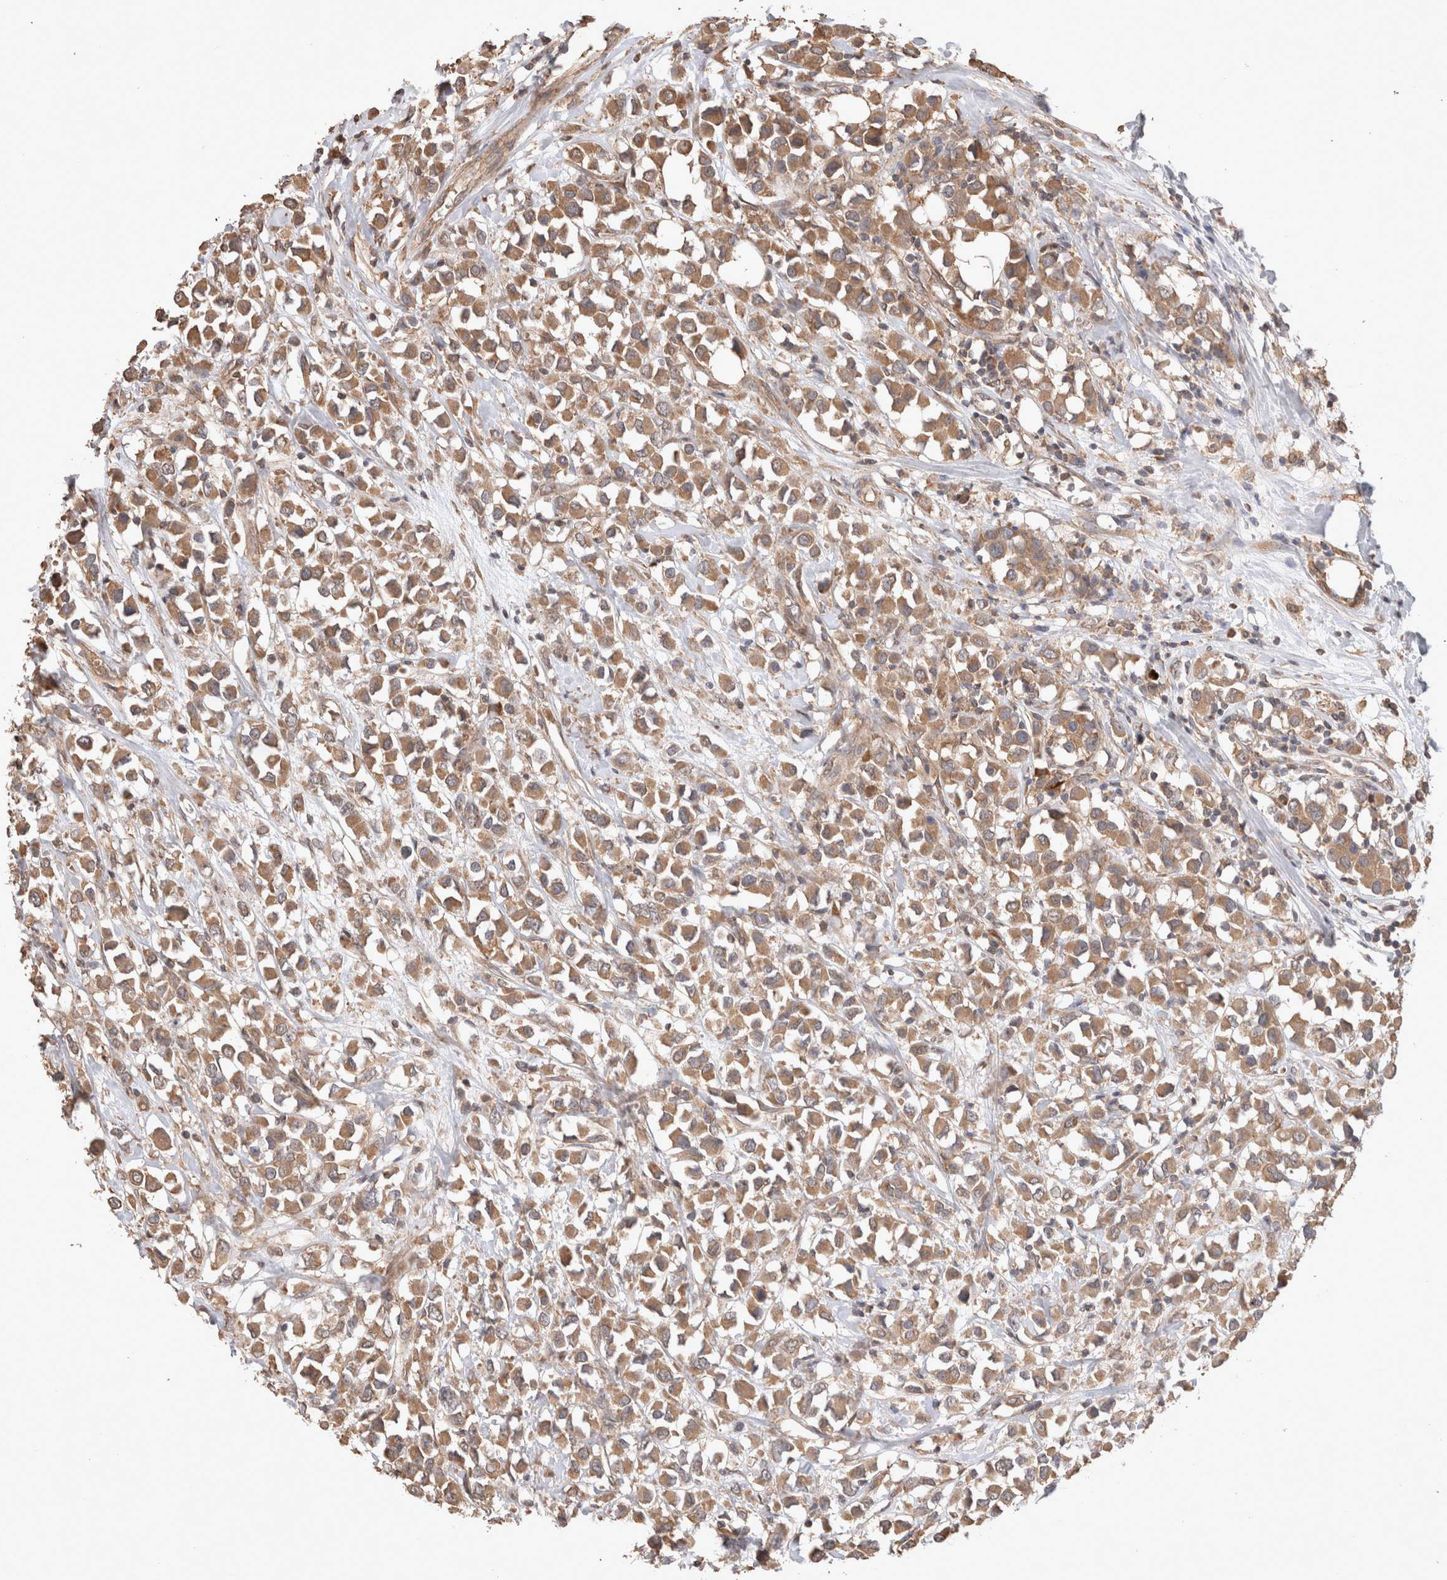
{"staining": {"intensity": "moderate", "quantity": ">75%", "location": "cytoplasmic/membranous"}, "tissue": "breast cancer", "cell_type": "Tumor cells", "image_type": "cancer", "snomed": [{"axis": "morphology", "description": "Duct carcinoma"}, {"axis": "topography", "description": "Breast"}], "caption": "IHC staining of breast invasive ductal carcinoma, which demonstrates medium levels of moderate cytoplasmic/membranous staining in approximately >75% of tumor cells indicating moderate cytoplasmic/membranous protein expression. The staining was performed using DAB (brown) for protein detection and nuclei were counterstained in hematoxylin (blue).", "gene": "HROB", "patient": {"sex": "female", "age": 61}}